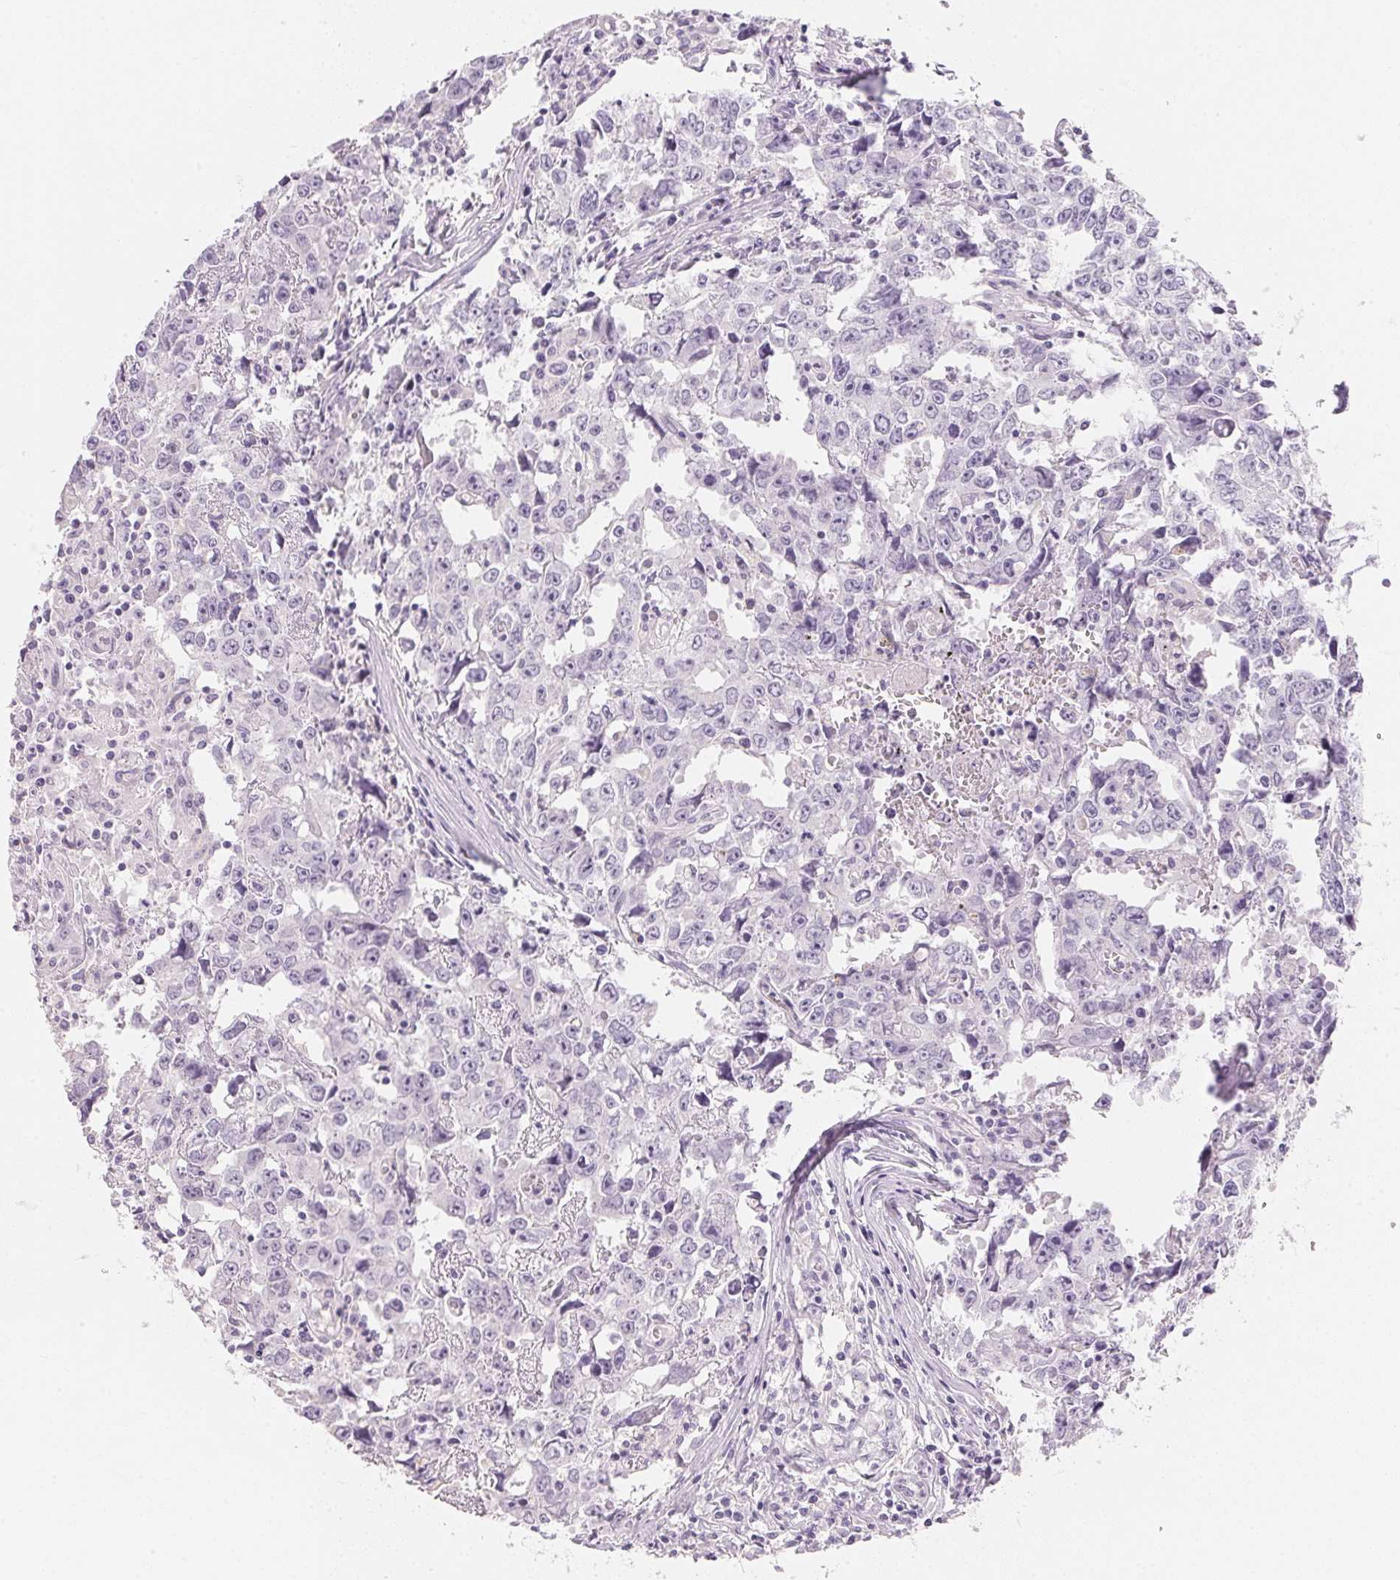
{"staining": {"intensity": "negative", "quantity": "none", "location": "none"}, "tissue": "testis cancer", "cell_type": "Tumor cells", "image_type": "cancer", "snomed": [{"axis": "morphology", "description": "Carcinoma, Embryonal, NOS"}, {"axis": "topography", "description": "Testis"}], "caption": "Testis cancer (embryonal carcinoma) stained for a protein using immunohistochemistry displays no expression tumor cells.", "gene": "ACP3", "patient": {"sex": "male", "age": 22}}